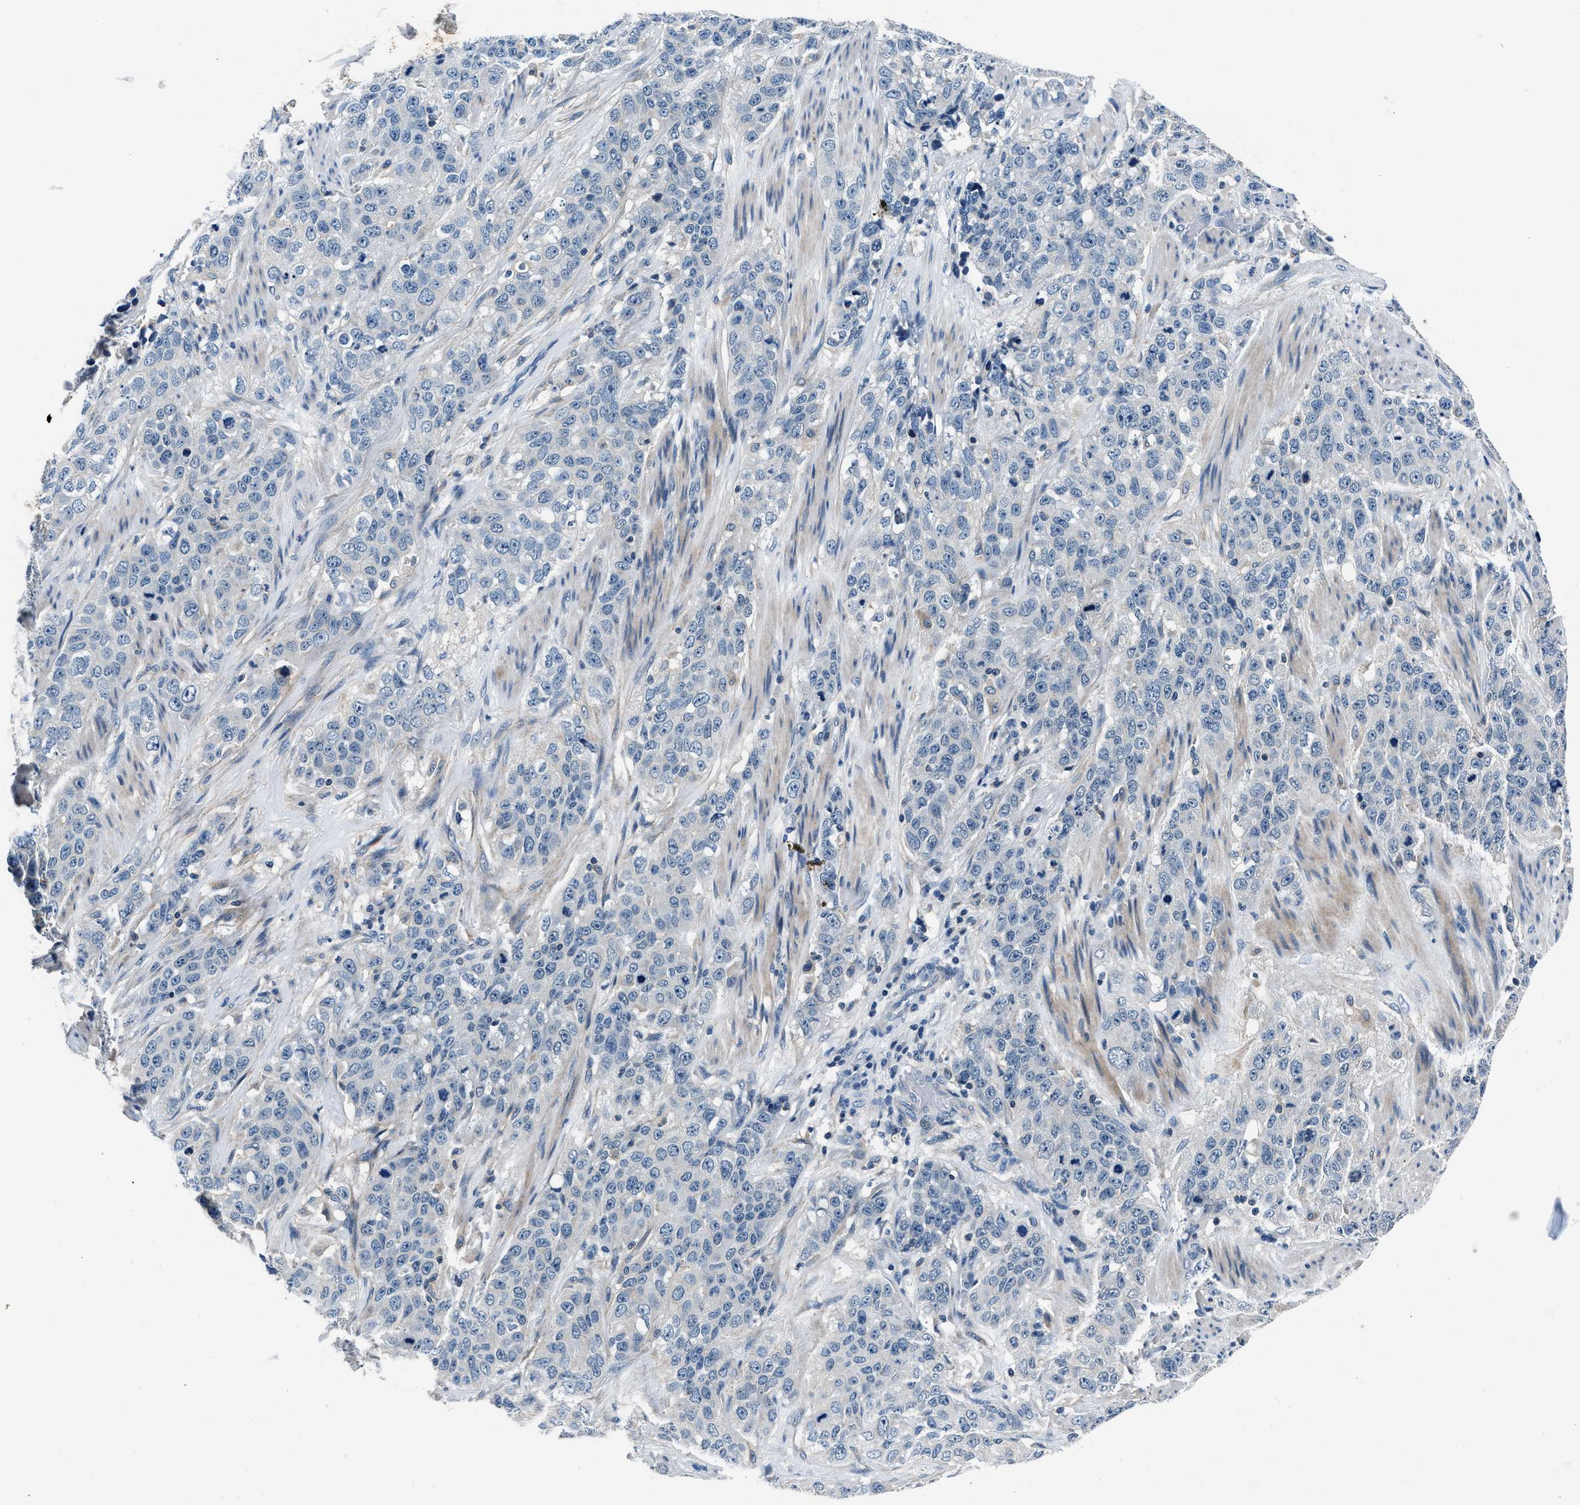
{"staining": {"intensity": "negative", "quantity": "none", "location": "none"}, "tissue": "stomach cancer", "cell_type": "Tumor cells", "image_type": "cancer", "snomed": [{"axis": "morphology", "description": "Adenocarcinoma, NOS"}, {"axis": "topography", "description": "Stomach"}], "caption": "IHC photomicrograph of neoplastic tissue: stomach cancer (adenocarcinoma) stained with DAB demonstrates no significant protein expression in tumor cells. (Immunohistochemistry (ihc), brightfield microscopy, high magnification).", "gene": "DENND6B", "patient": {"sex": "male", "age": 48}}